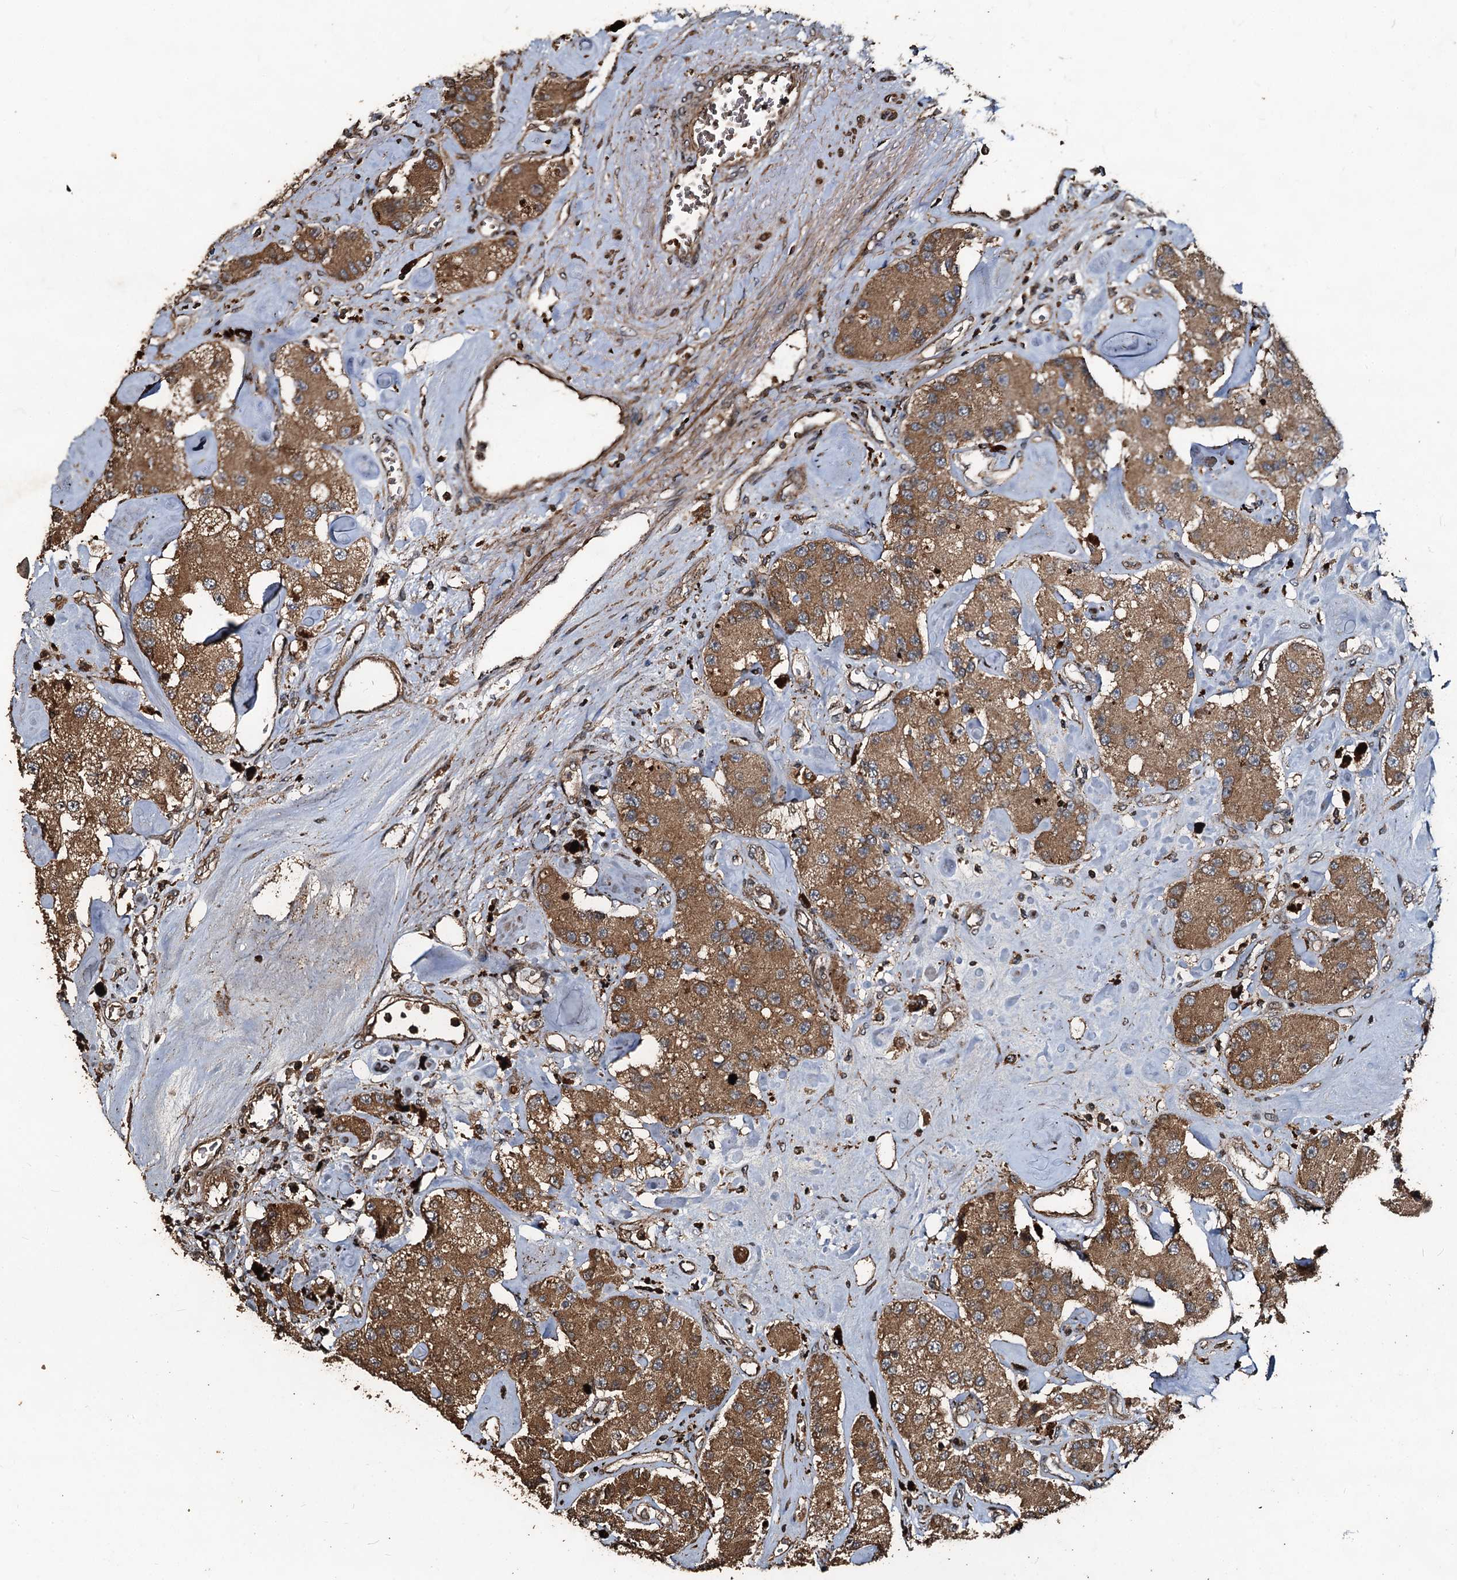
{"staining": {"intensity": "moderate", "quantity": ">75%", "location": "cytoplasmic/membranous"}, "tissue": "carcinoid", "cell_type": "Tumor cells", "image_type": "cancer", "snomed": [{"axis": "morphology", "description": "Carcinoid, malignant, NOS"}, {"axis": "topography", "description": "Pancreas"}], "caption": "Immunohistochemistry (DAB (3,3'-diaminobenzidine)) staining of carcinoid reveals moderate cytoplasmic/membranous protein expression in about >75% of tumor cells. (DAB IHC with brightfield microscopy, high magnification).", "gene": "NOTCH2NLA", "patient": {"sex": "male", "age": 41}}